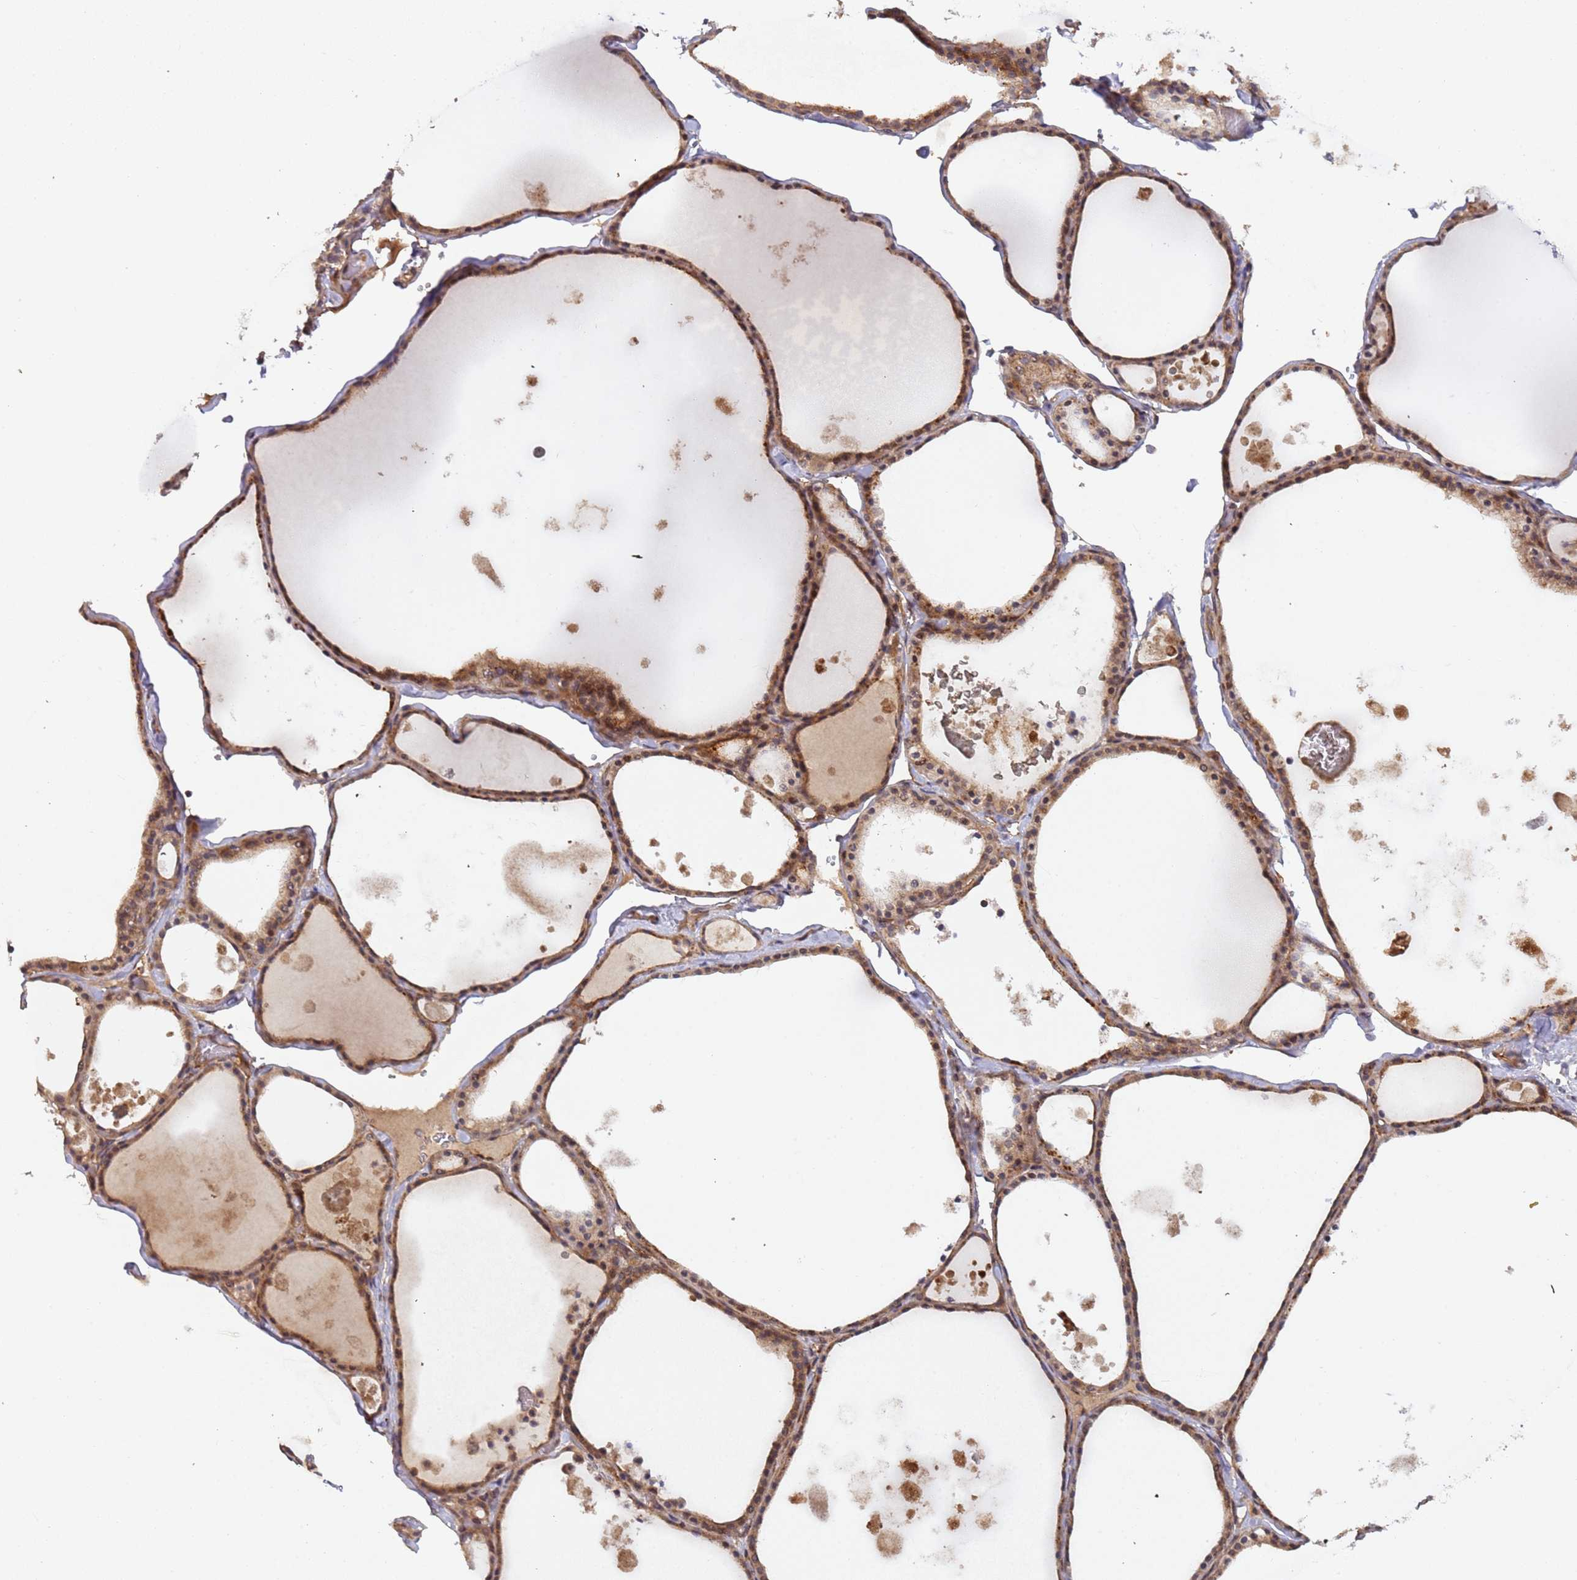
{"staining": {"intensity": "moderate", "quantity": ">75%", "location": "cytoplasmic/membranous"}, "tissue": "thyroid gland", "cell_type": "Glandular cells", "image_type": "normal", "snomed": [{"axis": "morphology", "description": "Normal tissue, NOS"}, {"axis": "topography", "description": "Thyroid gland"}], "caption": "Glandular cells display medium levels of moderate cytoplasmic/membranous expression in approximately >75% of cells in benign human thyroid gland.", "gene": "KANSL1L", "patient": {"sex": "male", "age": 56}}